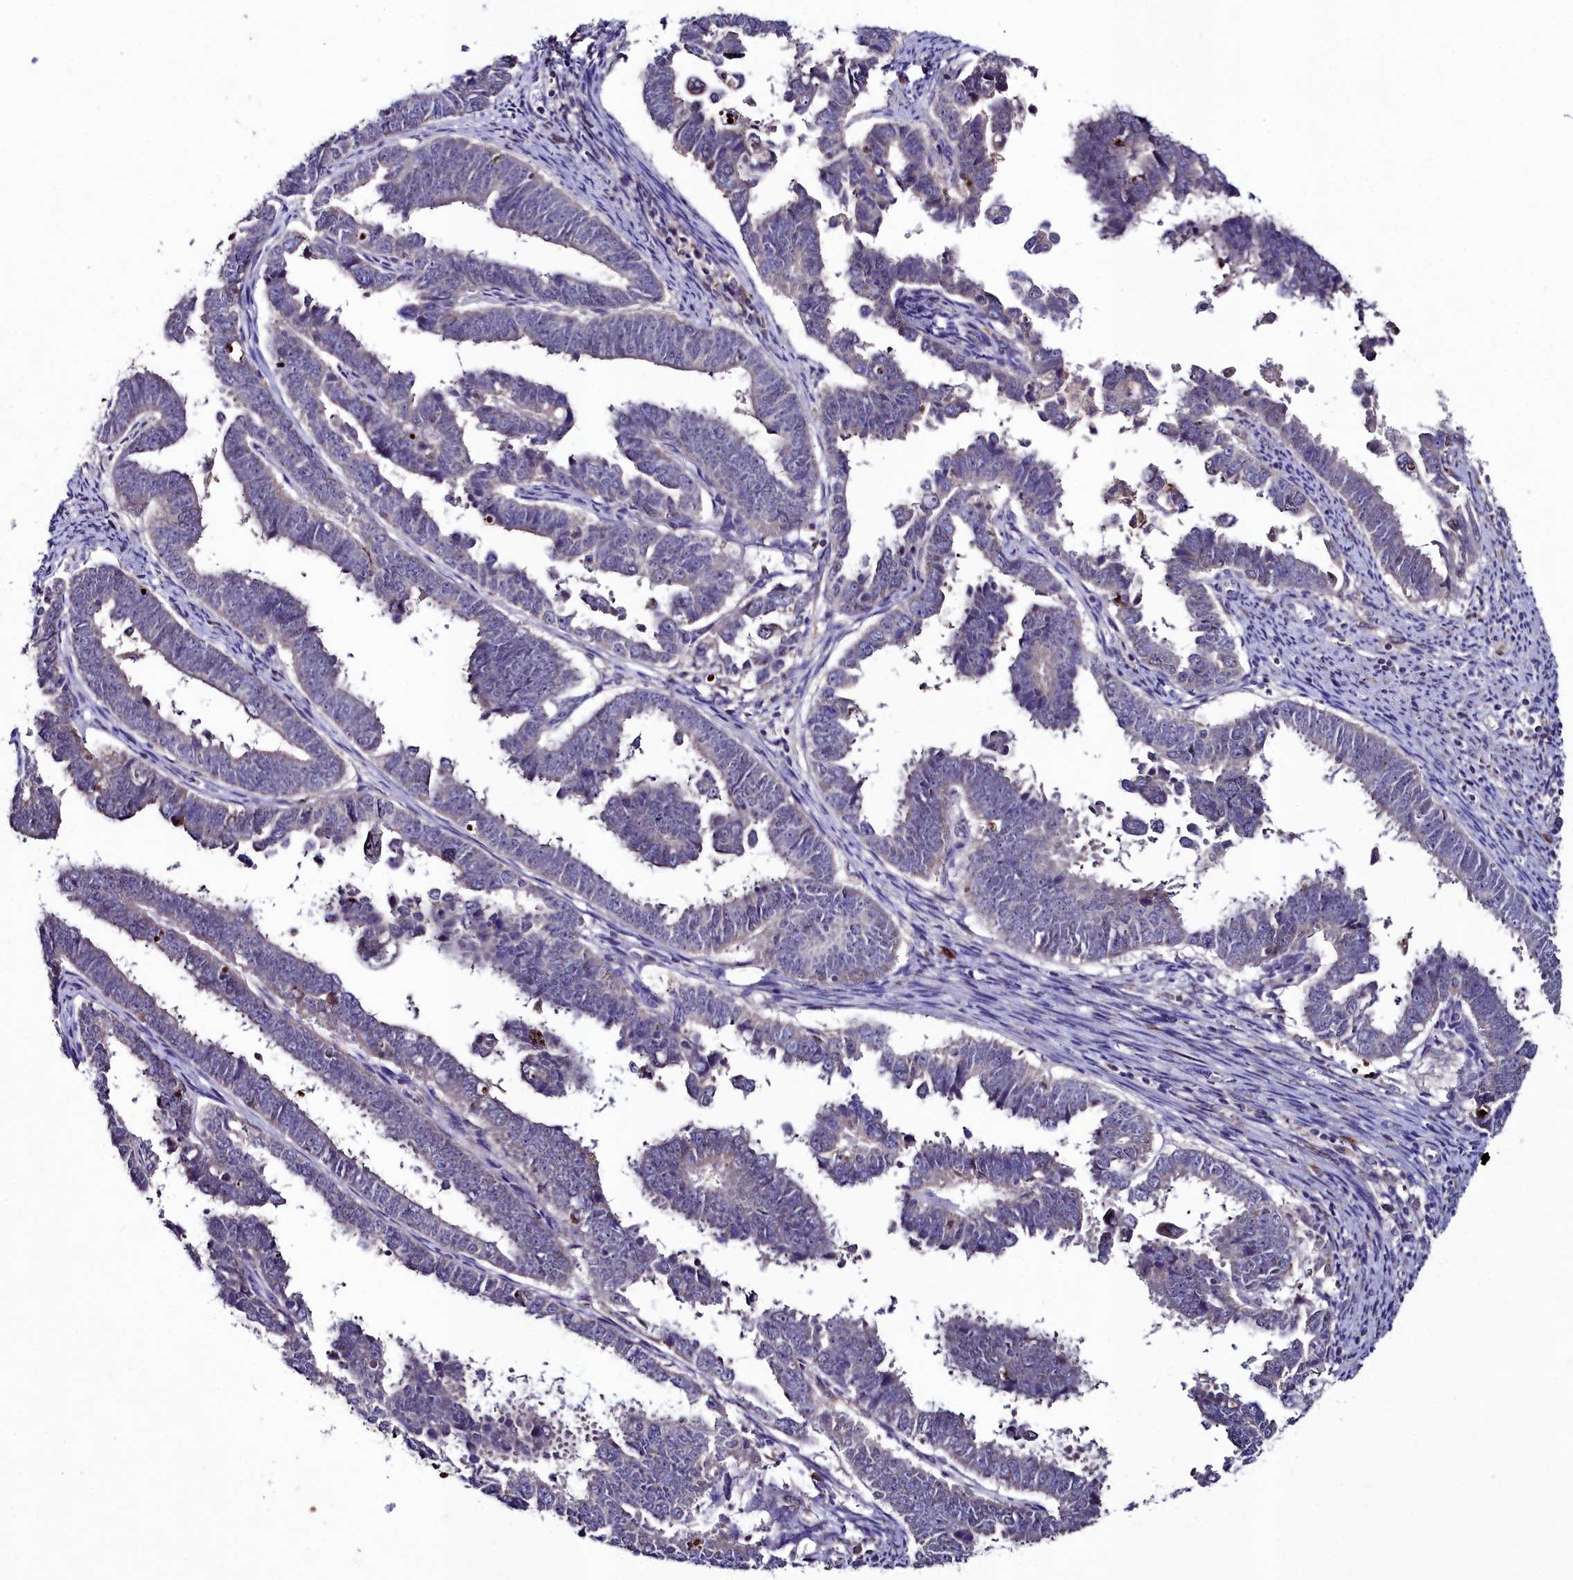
{"staining": {"intensity": "negative", "quantity": "none", "location": "none"}, "tissue": "endometrial cancer", "cell_type": "Tumor cells", "image_type": "cancer", "snomed": [{"axis": "morphology", "description": "Adenocarcinoma, NOS"}, {"axis": "topography", "description": "Endometrium"}], "caption": "Tumor cells are negative for protein expression in human endometrial adenocarcinoma.", "gene": "AMBRA1", "patient": {"sex": "female", "age": 75}}